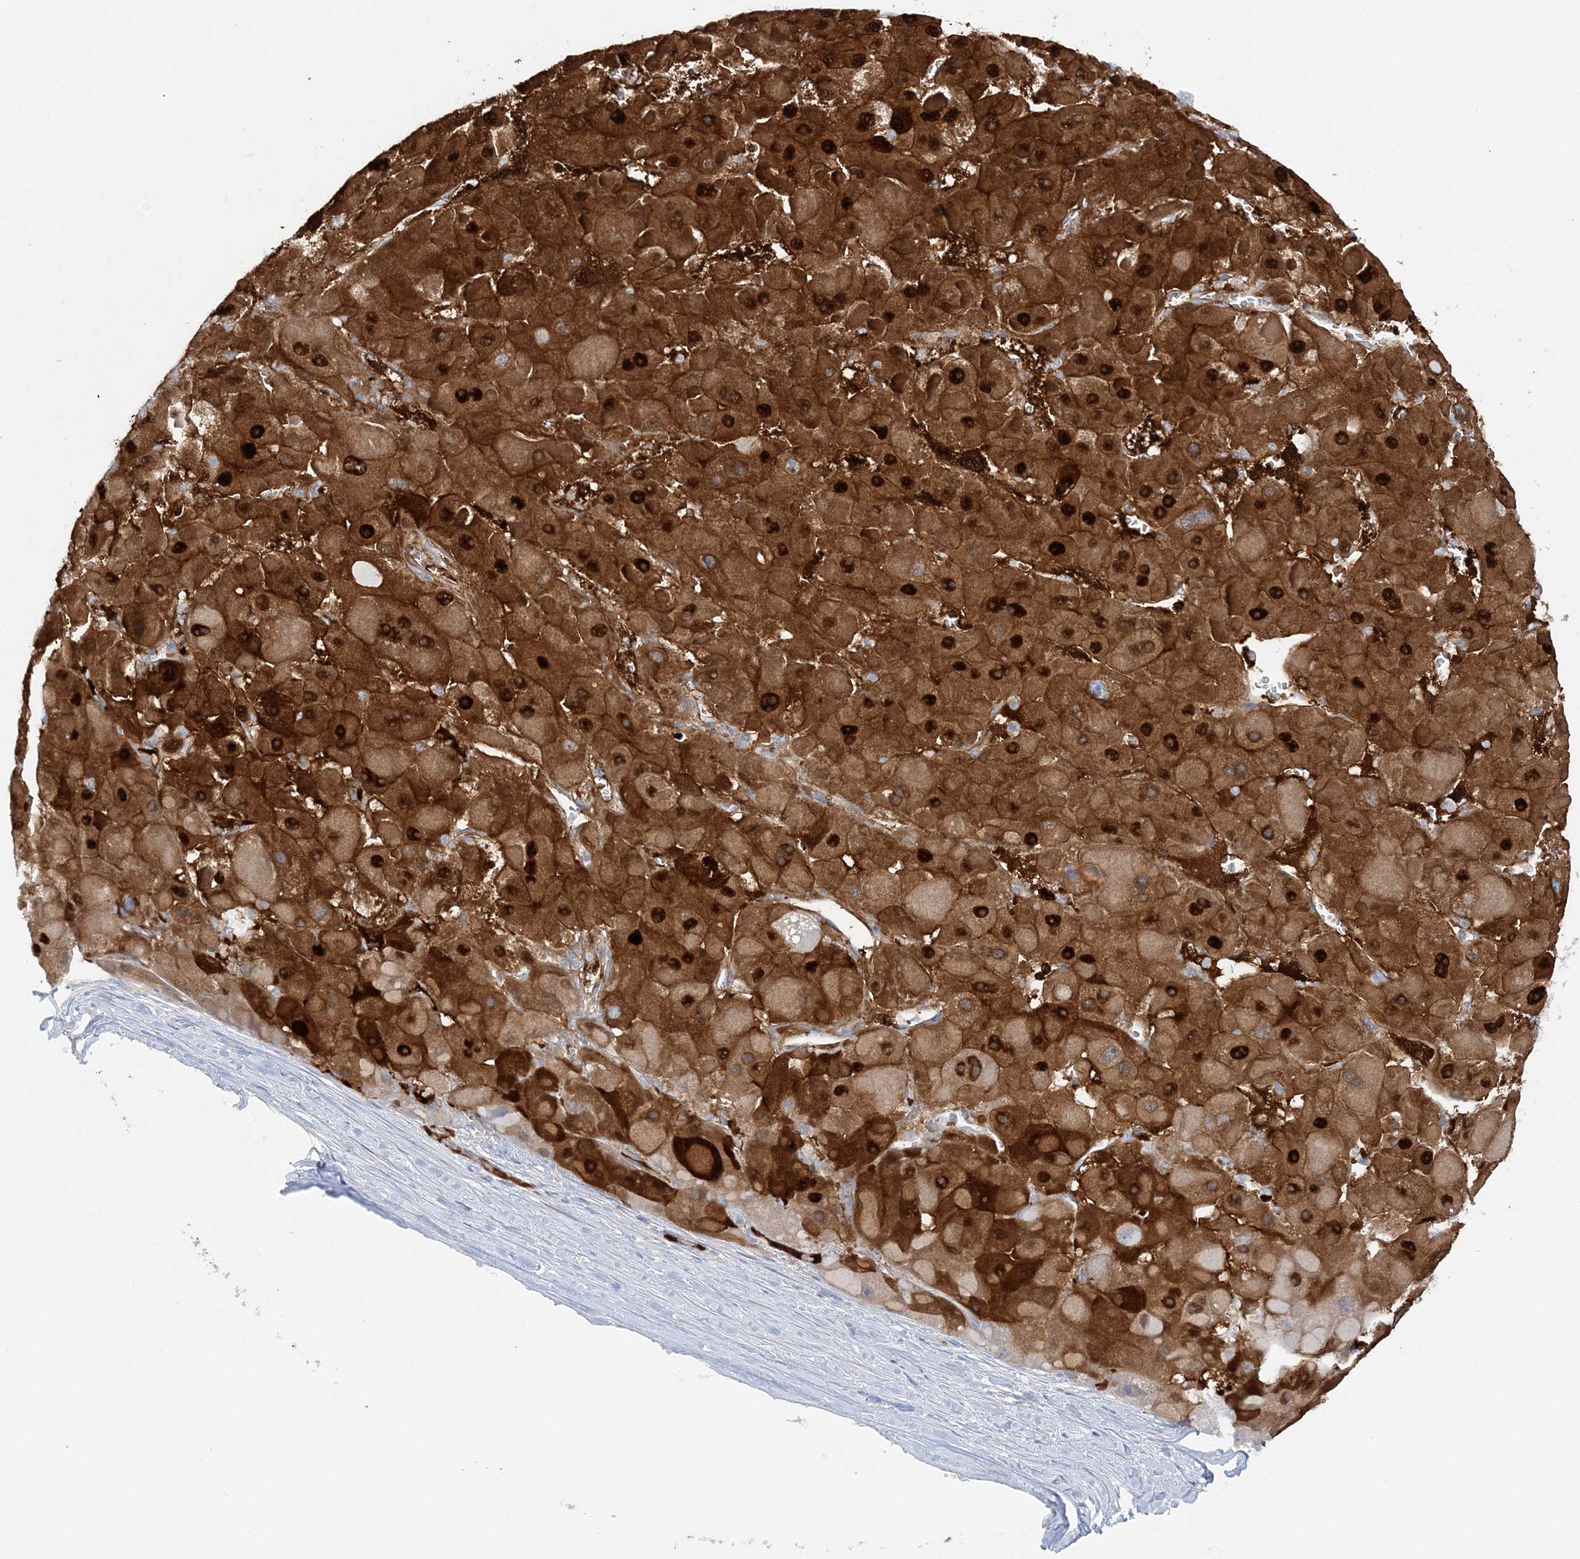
{"staining": {"intensity": "strong", "quantity": ">75%", "location": "cytoplasmic/membranous,nuclear"}, "tissue": "liver cancer", "cell_type": "Tumor cells", "image_type": "cancer", "snomed": [{"axis": "morphology", "description": "Carcinoma, Hepatocellular, NOS"}, {"axis": "topography", "description": "Liver"}], "caption": "Liver hepatocellular carcinoma stained with immunohistochemistry (IHC) exhibits strong cytoplasmic/membranous and nuclear positivity in about >75% of tumor cells.", "gene": "HMGCS1", "patient": {"sex": "female", "age": 73}}